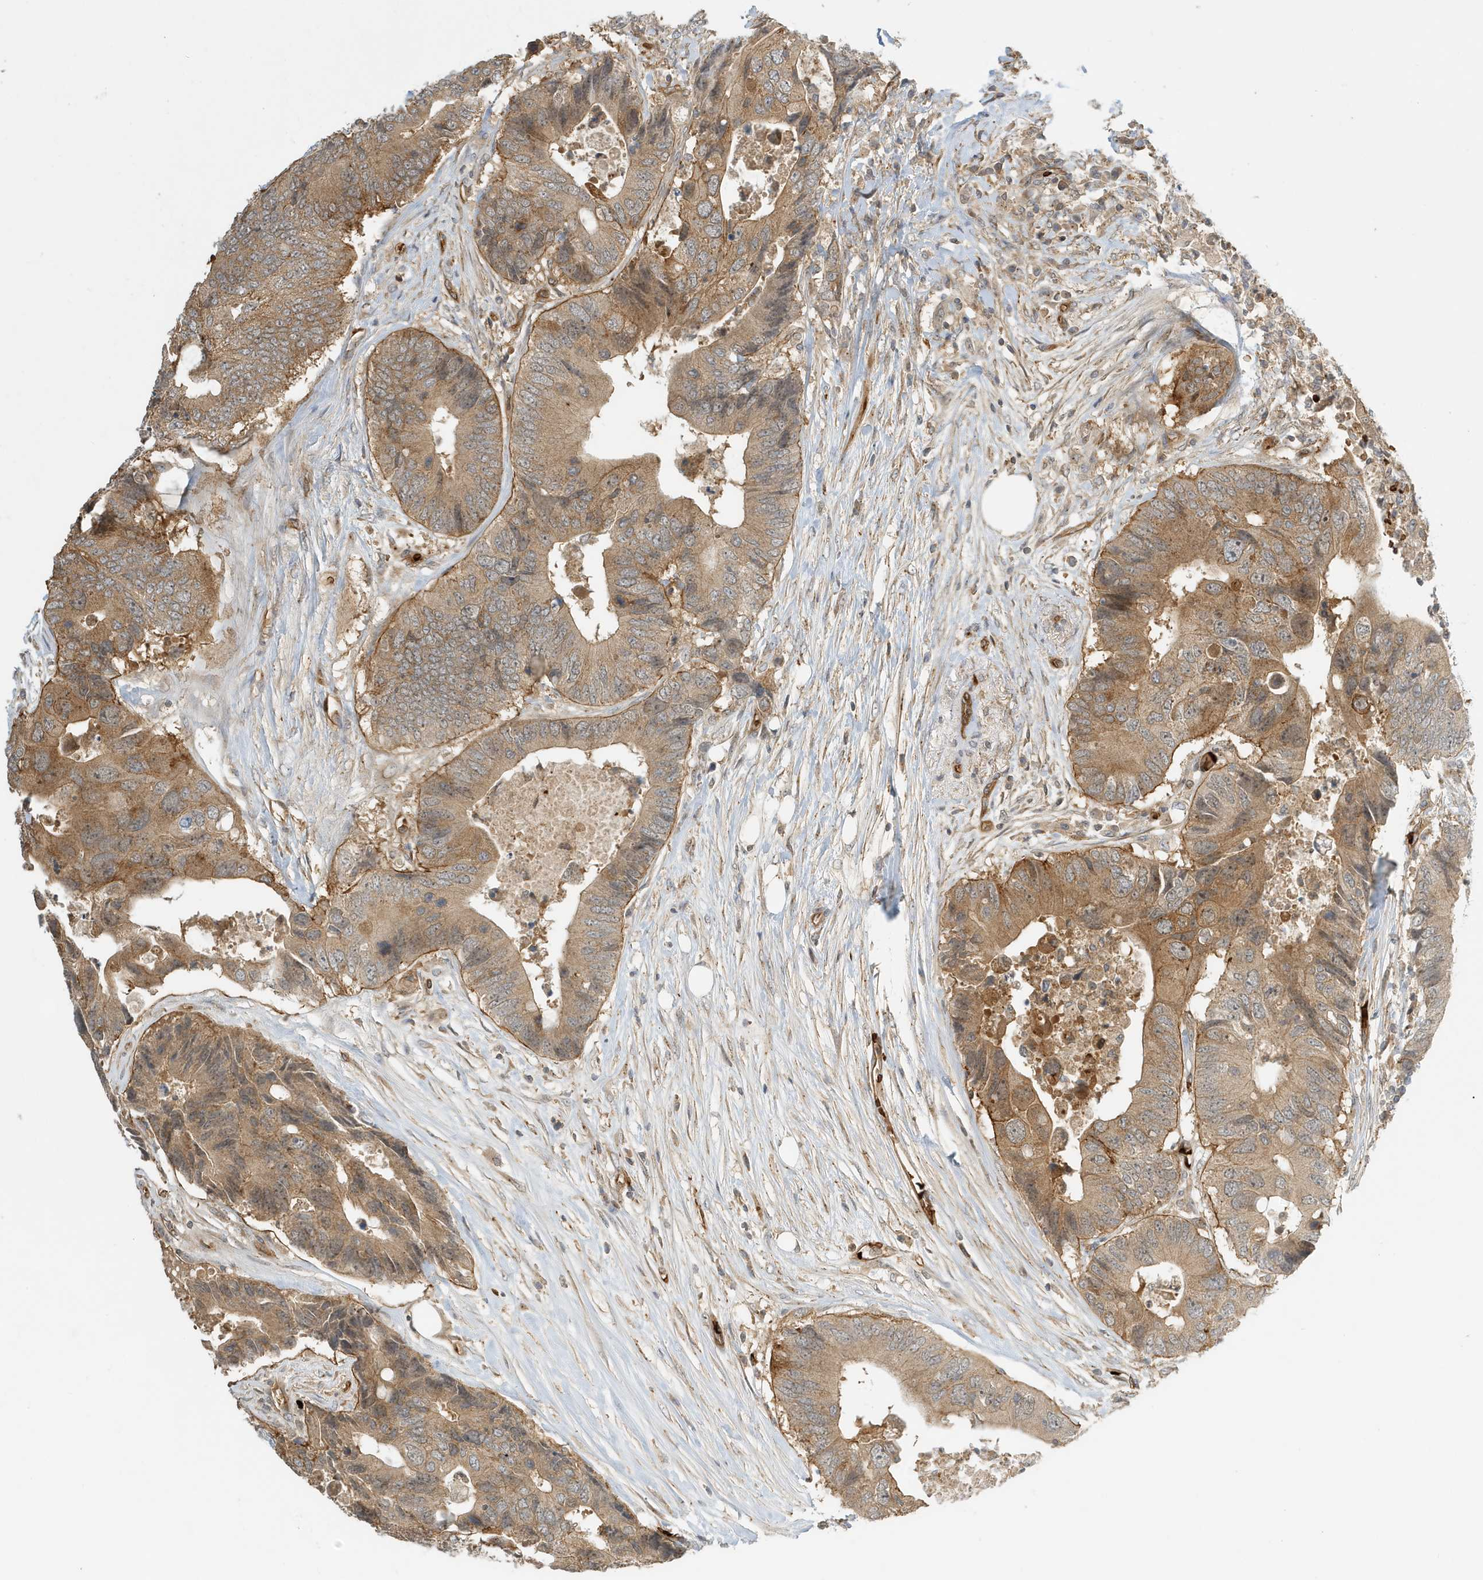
{"staining": {"intensity": "moderate", "quantity": ">75%", "location": "cytoplasmic/membranous"}, "tissue": "colorectal cancer", "cell_type": "Tumor cells", "image_type": "cancer", "snomed": [{"axis": "morphology", "description": "Adenocarcinoma, NOS"}, {"axis": "topography", "description": "Colon"}], "caption": "A medium amount of moderate cytoplasmic/membranous expression is present in approximately >75% of tumor cells in colorectal cancer (adenocarcinoma) tissue.", "gene": "FYCO1", "patient": {"sex": "male", "age": 71}}